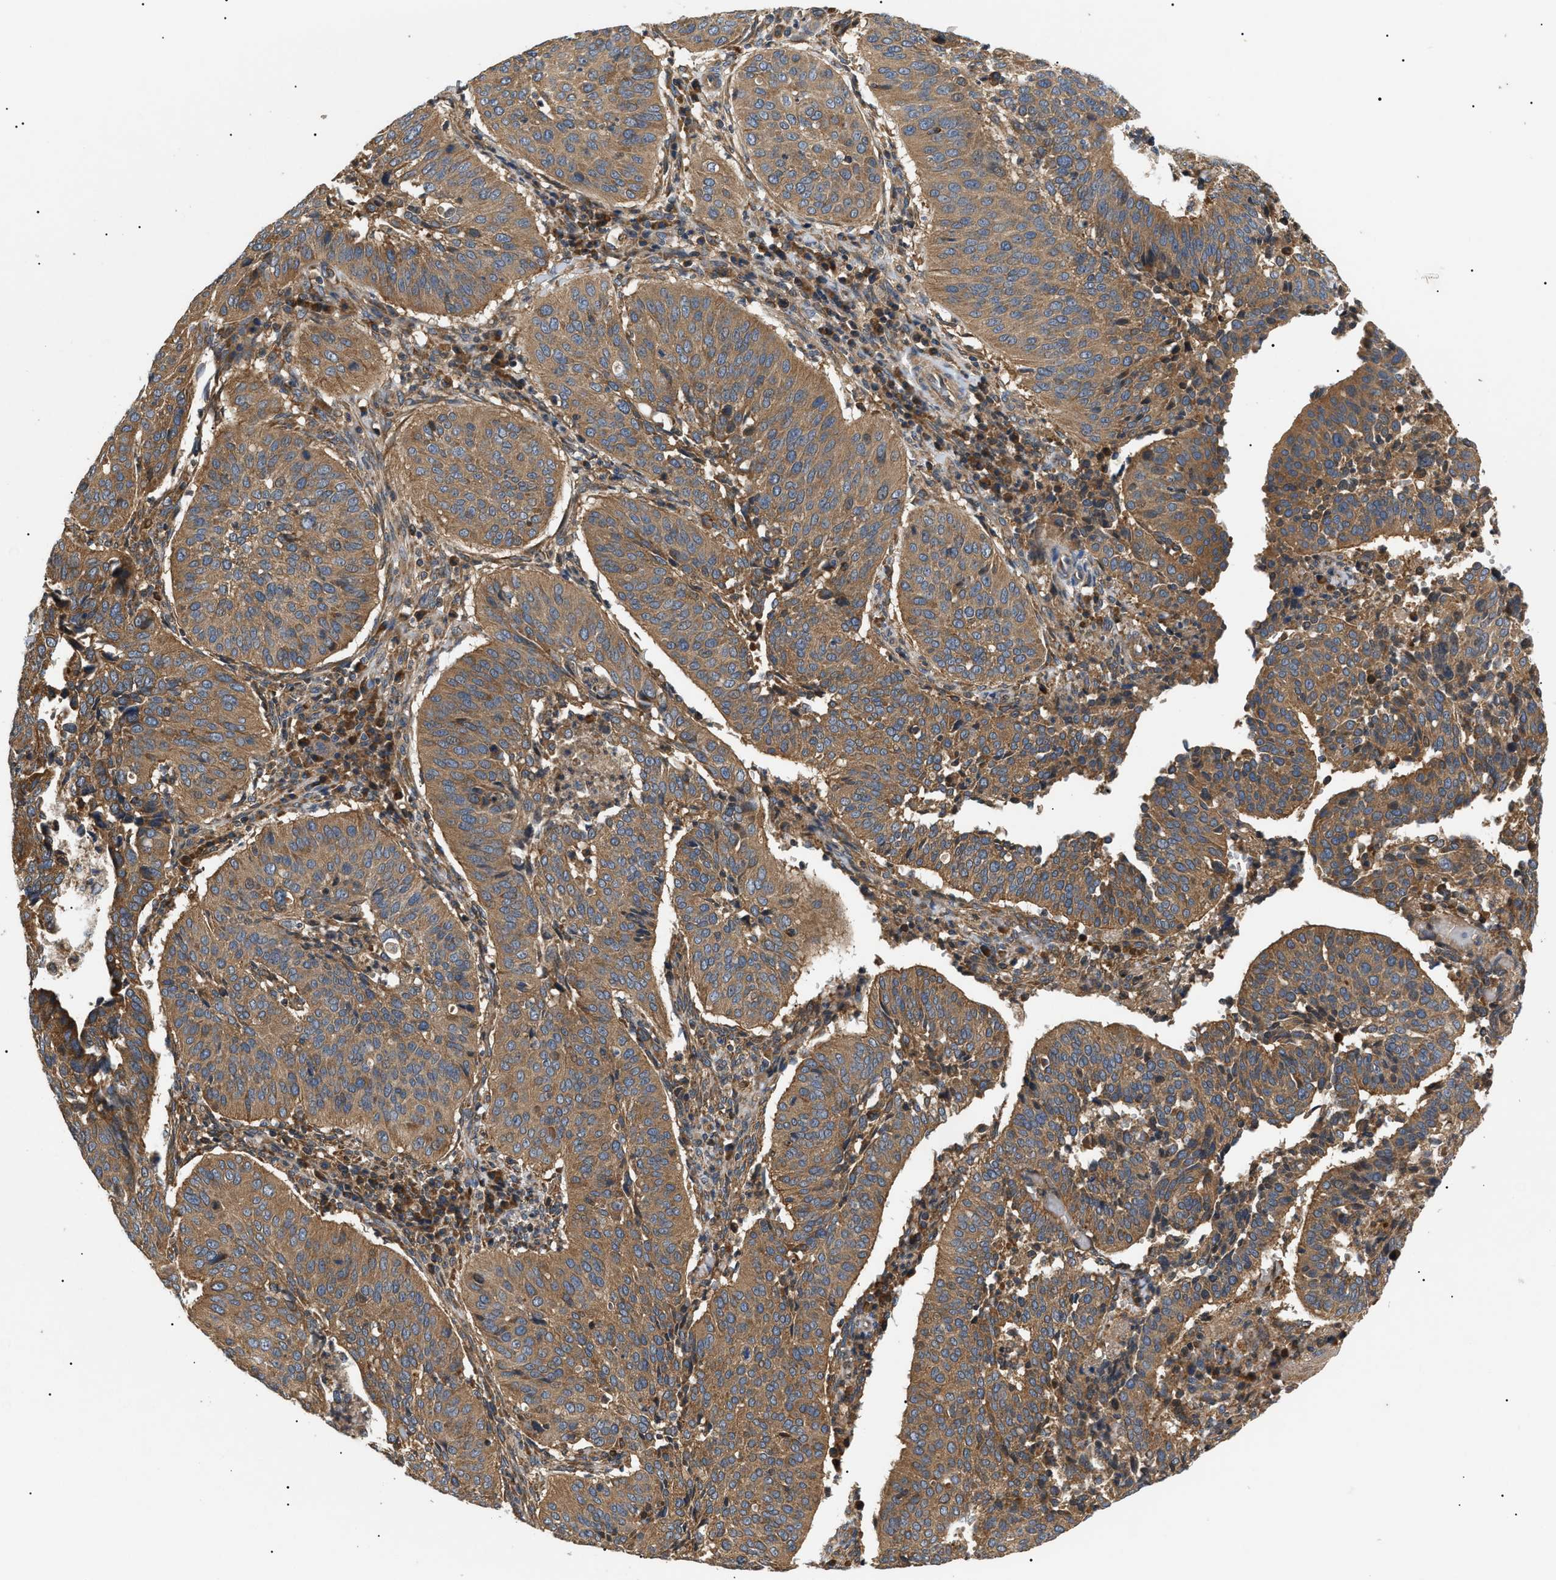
{"staining": {"intensity": "moderate", "quantity": ">75%", "location": "cytoplasmic/membranous"}, "tissue": "cervical cancer", "cell_type": "Tumor cells", "image_type": "cancer", "snomed": [{"axis": "morphology", "description": "Normal tissue, NOS"}, {"axis": "morphology", "description": "Squamous cell carcinoma, NOS"}, {"axis": "topography", "description": "Cervix"}], "caption": "There is medium levels of moderate cytoplasmic/membranous positivity in tumor cells of cervical cancer (squamous cell carcinoma), as demonstrated by immunohistochemical staining (brown color).", "gene": "PPM1B", "patient": {"sex": "female", "age": 39}}